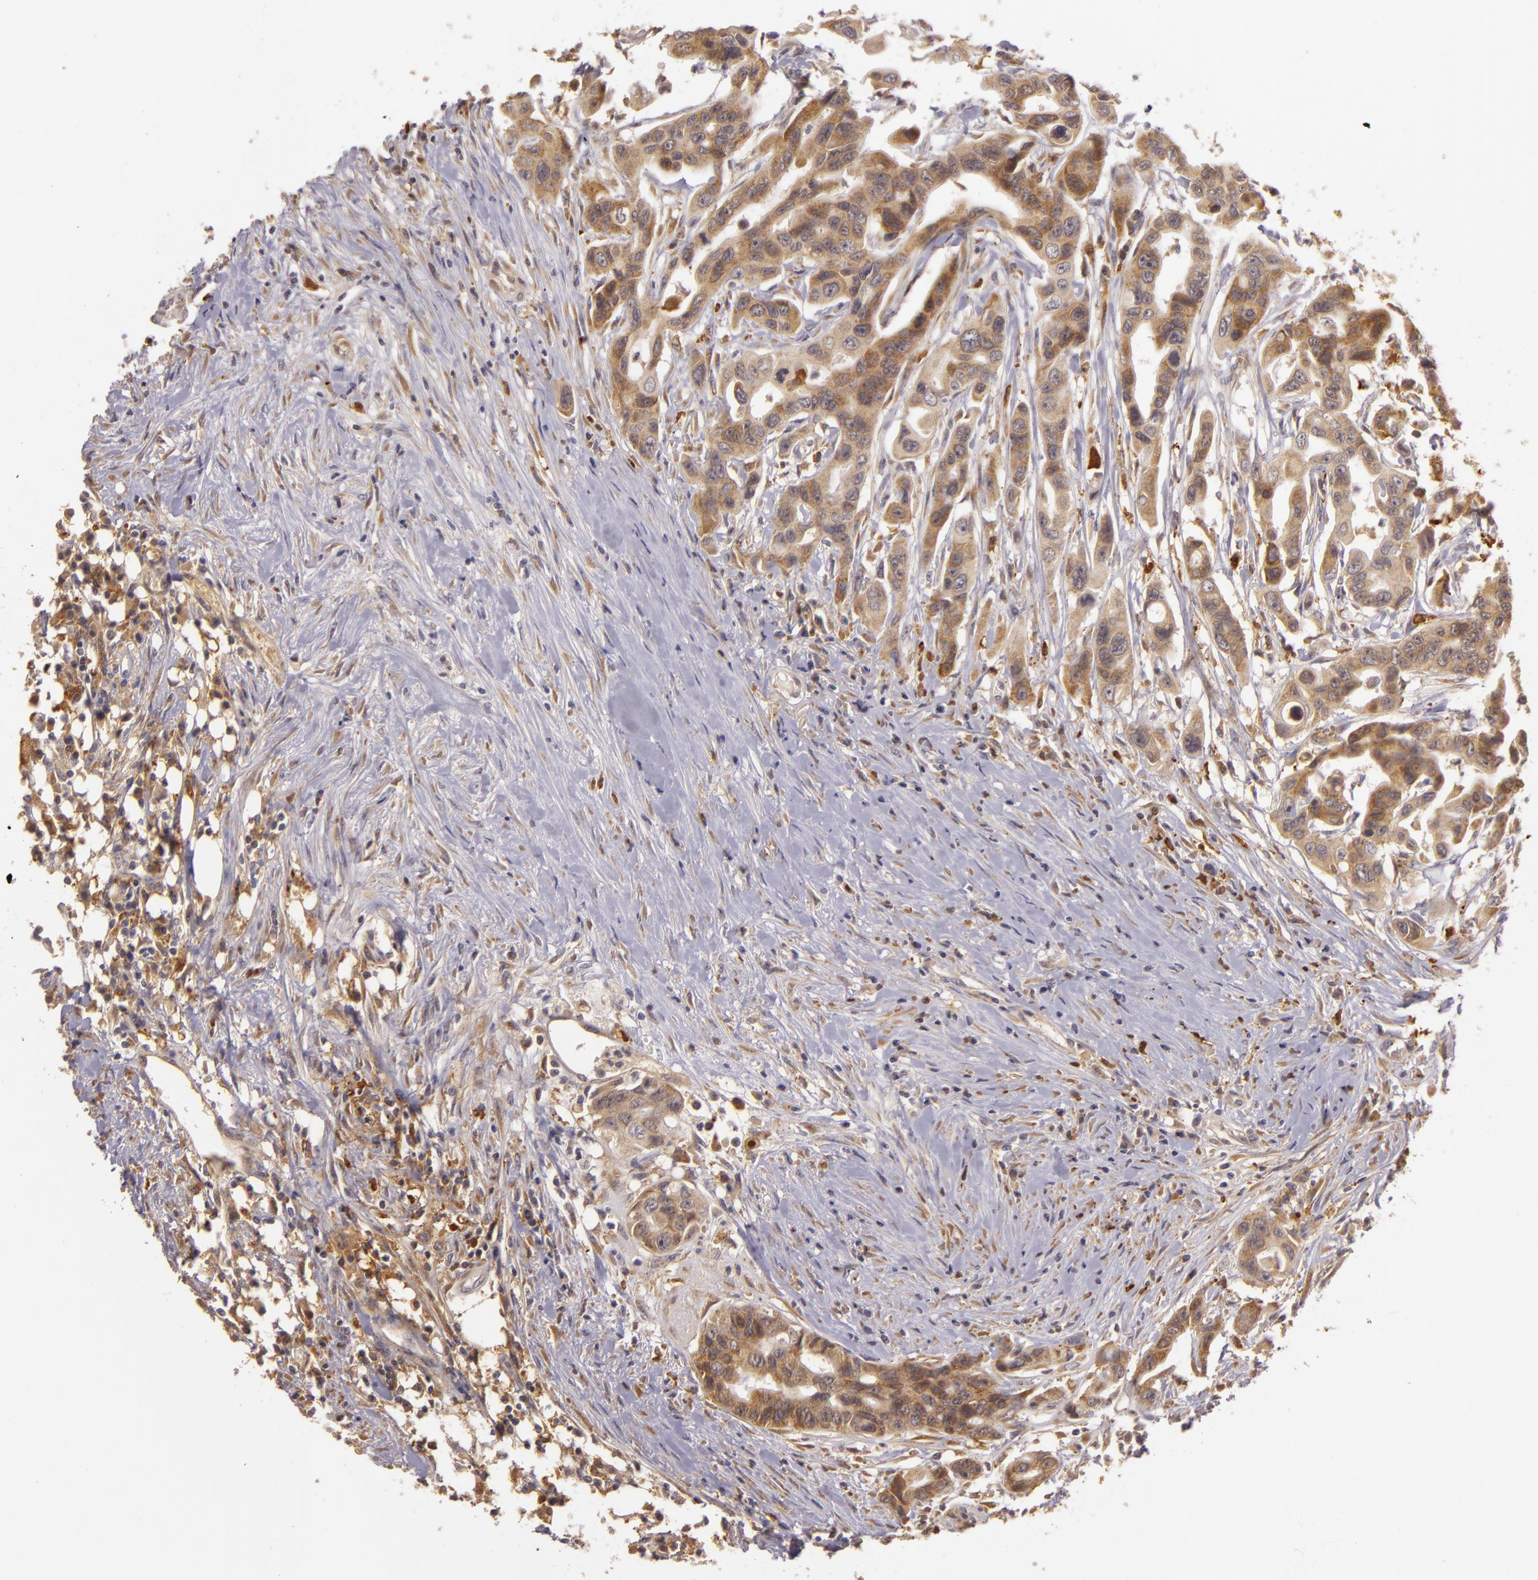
{"staining": {"intensity": "moderate", "quantity": ">75%", "location": "cytoplasmic/membranous"}, "tissue": "colorectal cancer", "cell_type": "Tumor cells", "image_type": "cancer", "snomed": [{"axis": "morphology", "description": "Adenocarcinoma, NOS"}, {"axis": "topography", "description": "Colon"}], "caption": "The image reveals immunohistochemical staining of adenocarcinoma (colorectal). There is moderate cytoplasmic/membranous expression is seen in about >75% of tumor cells. (Stains: DAB (3,3'-diaminobenzidine) in brown, nuclei in blue, Microscopy: brightfield microscopy at high magnification).", "gene": "PPP1R3F", "patient": {"sex": "female", "age": 70}}